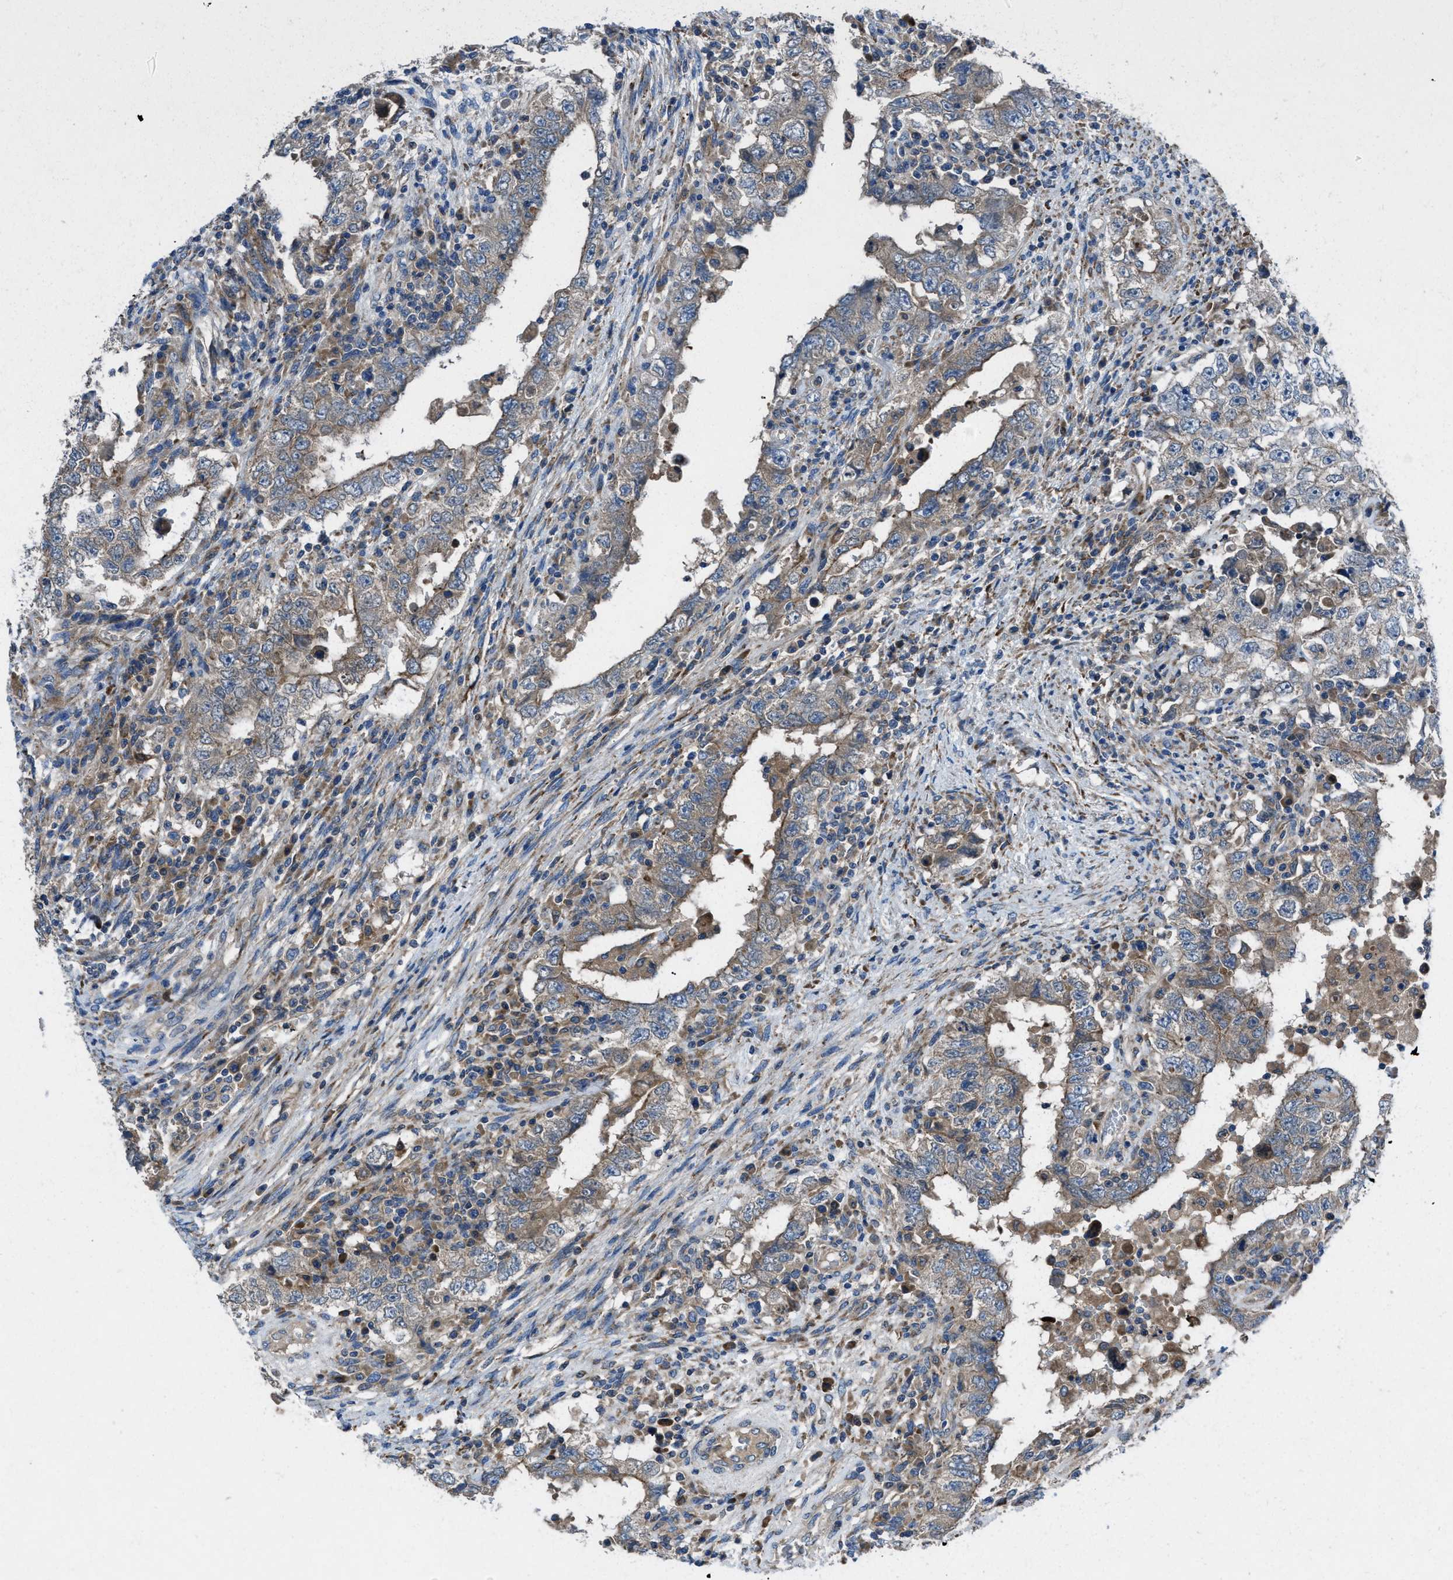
{"staining": {"intensity": "weak", "quantity": "25%-75%", "location": "cytoplasmic/membranous"}, "tissue": "testis cancer", "cell_type": "Tumor cells", "image_type": "cancer", "snomed": [{"axis": "morphology", "description": "Carcinoma, Embryonal, NOS"}, {"axis": "topography", "description": "Testis"}], "caption": "A high-resolution histopathology image shows immunohistochemistry staining of embryonal carcinoma (testis), which shows weak cytoplasmic/membranous staining in about 25%-75% of tumor cells.", "gene": "MAP3K20", "patient": {"sex": "male", "age": 26}}